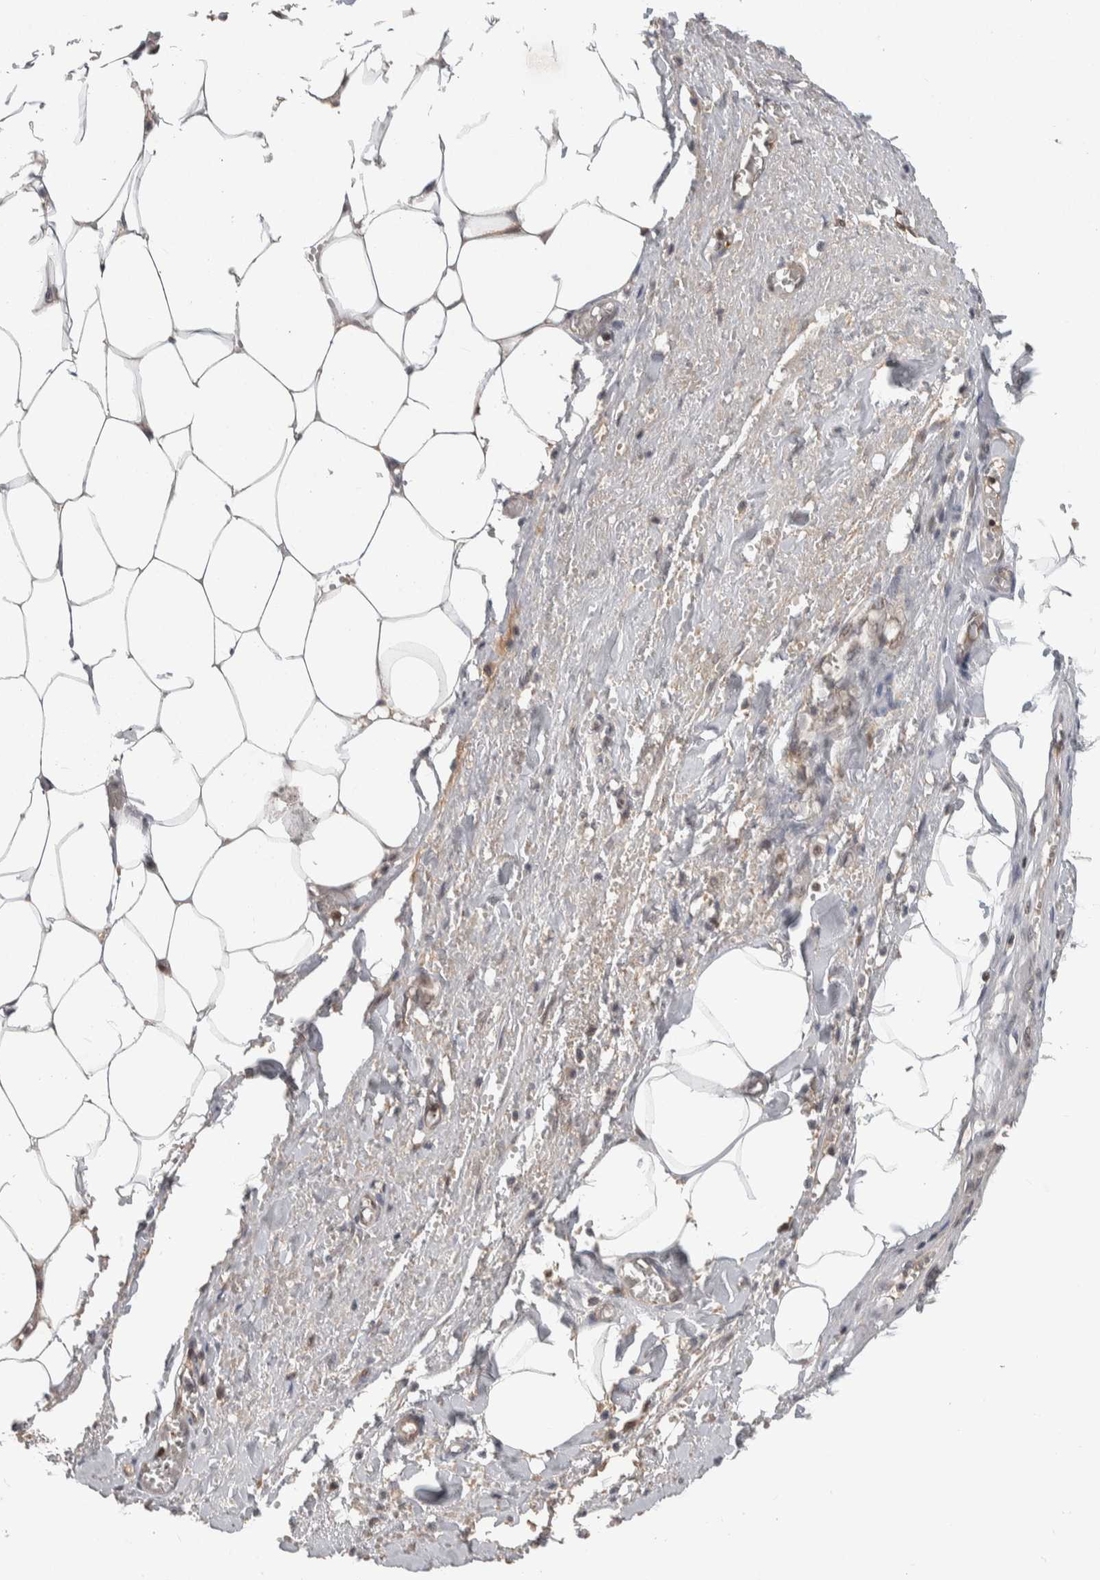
{"staining": {"intensity": "weak", "quantity": "25%-75%", "location": "nuclear"}, "tissue": "adipose tissue", "cell_type": "Adipocytes", "image_type": "normal", "snomed": [{"axis": "morphology", "description": "Normal tissue, NOS"}, {"axis": "topography", "description": "Soft tissue"}, {"axis": "topography", "description": "Vascular tissue"}], "caption": "Normal adipose tissue reveals weak nuclear expression in about 25%-75% of adipocytes.", "gene": "ZNF592", "patient": {"sex": "female", "age": 35}}